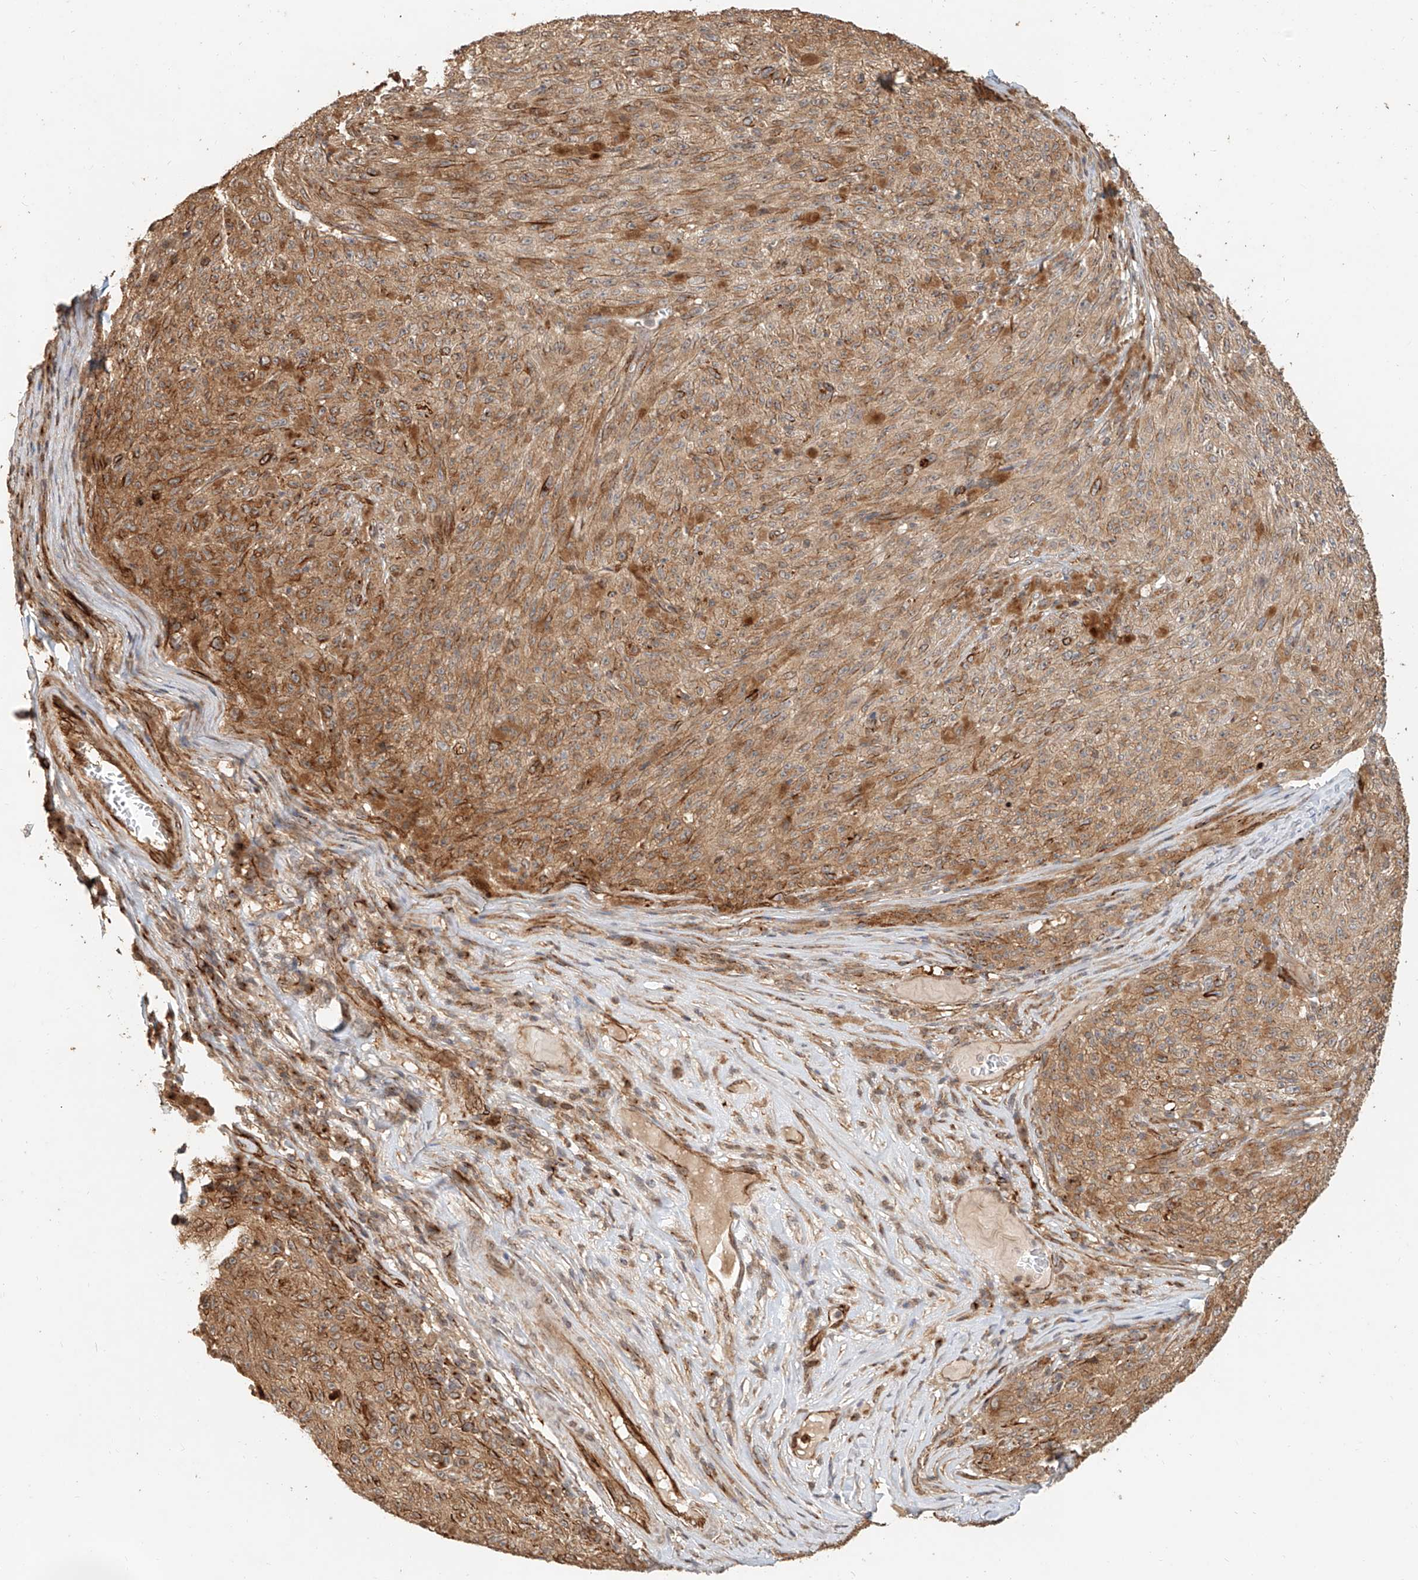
{"staining": {"intensity": "moderate", "quantity": ">75%", "location": "cytoplasmic/membranous"}, "tissue": "melanoma", "cell_type": "Tumor cells", "image_type": "cancer", "snomed": [{"axis": "morphology", "description": "Malignant melanoma, NOS"}, {"axis": "topography", "description": "Skin"}], "caption": "Protein staining by immunohistochemistry (IHC) exhibits moderate cytoplasmic/membranous positivity in approximately >75% of tumor cells in malignant melanoma.", "gene": "NAP1L1", "patient": {"sex": "female", "age": 82}}